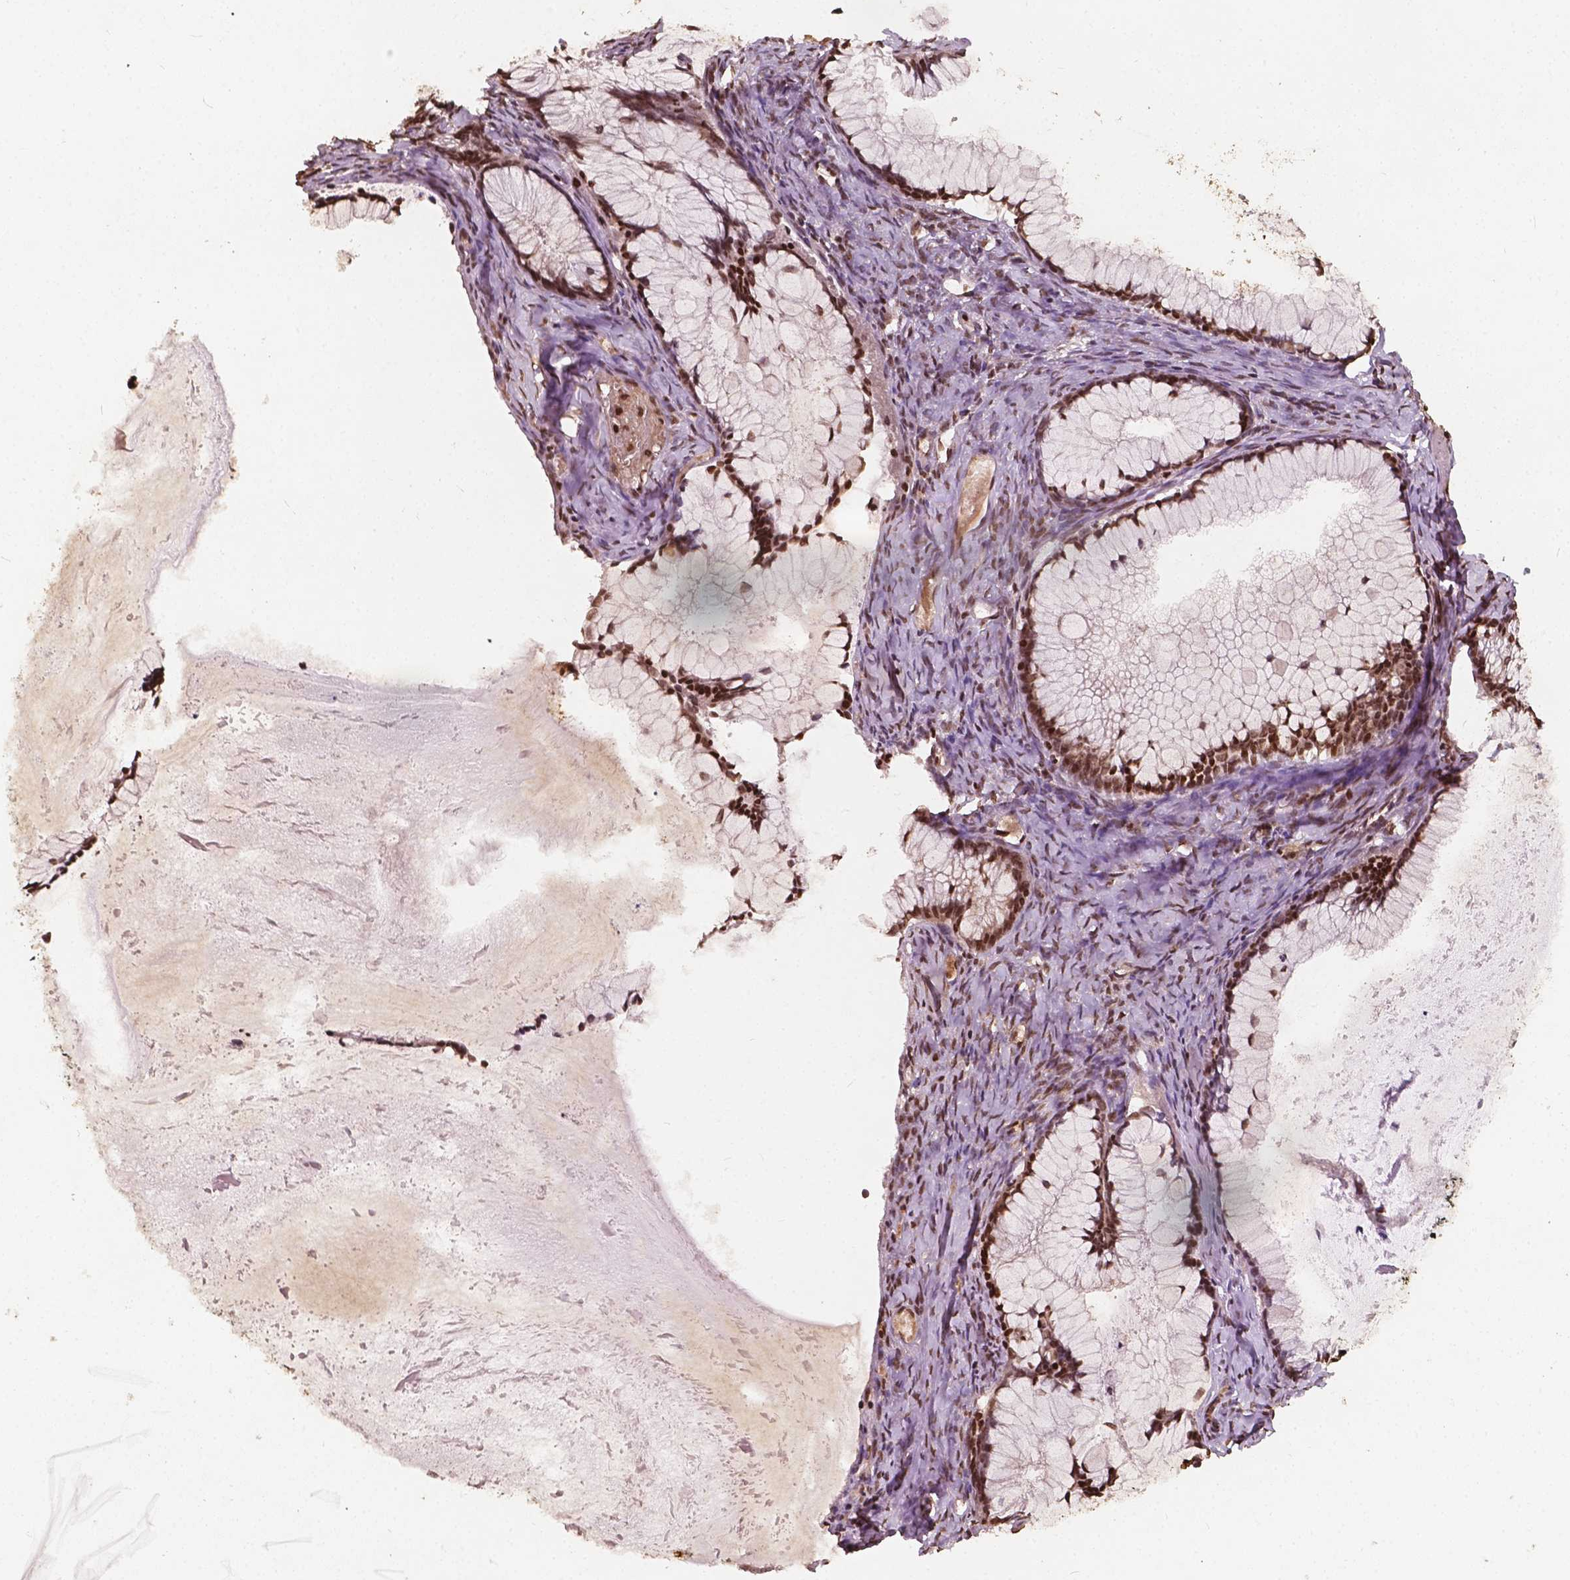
{"staining": {"intensity": "moderate", "quantity": ">75%", "location": "nuclear"}, "tissue": "ovarian cancer", "cell_type": "Tumor cells", "image_type": "cancer", "snomed": [{"axis": "morphology", "description": "Cystadenocarcinoma, mucinous, NOS"}, {"axis": "topography", "description": "Ovary"}], "caption": "Human mucinous cystadenocarcinoma (ovarian) stained with a protein marker demonstrates moderate staining in tumor cells.", "gene": "H3C14", "patient": {"sex": "female", "age": 41}}